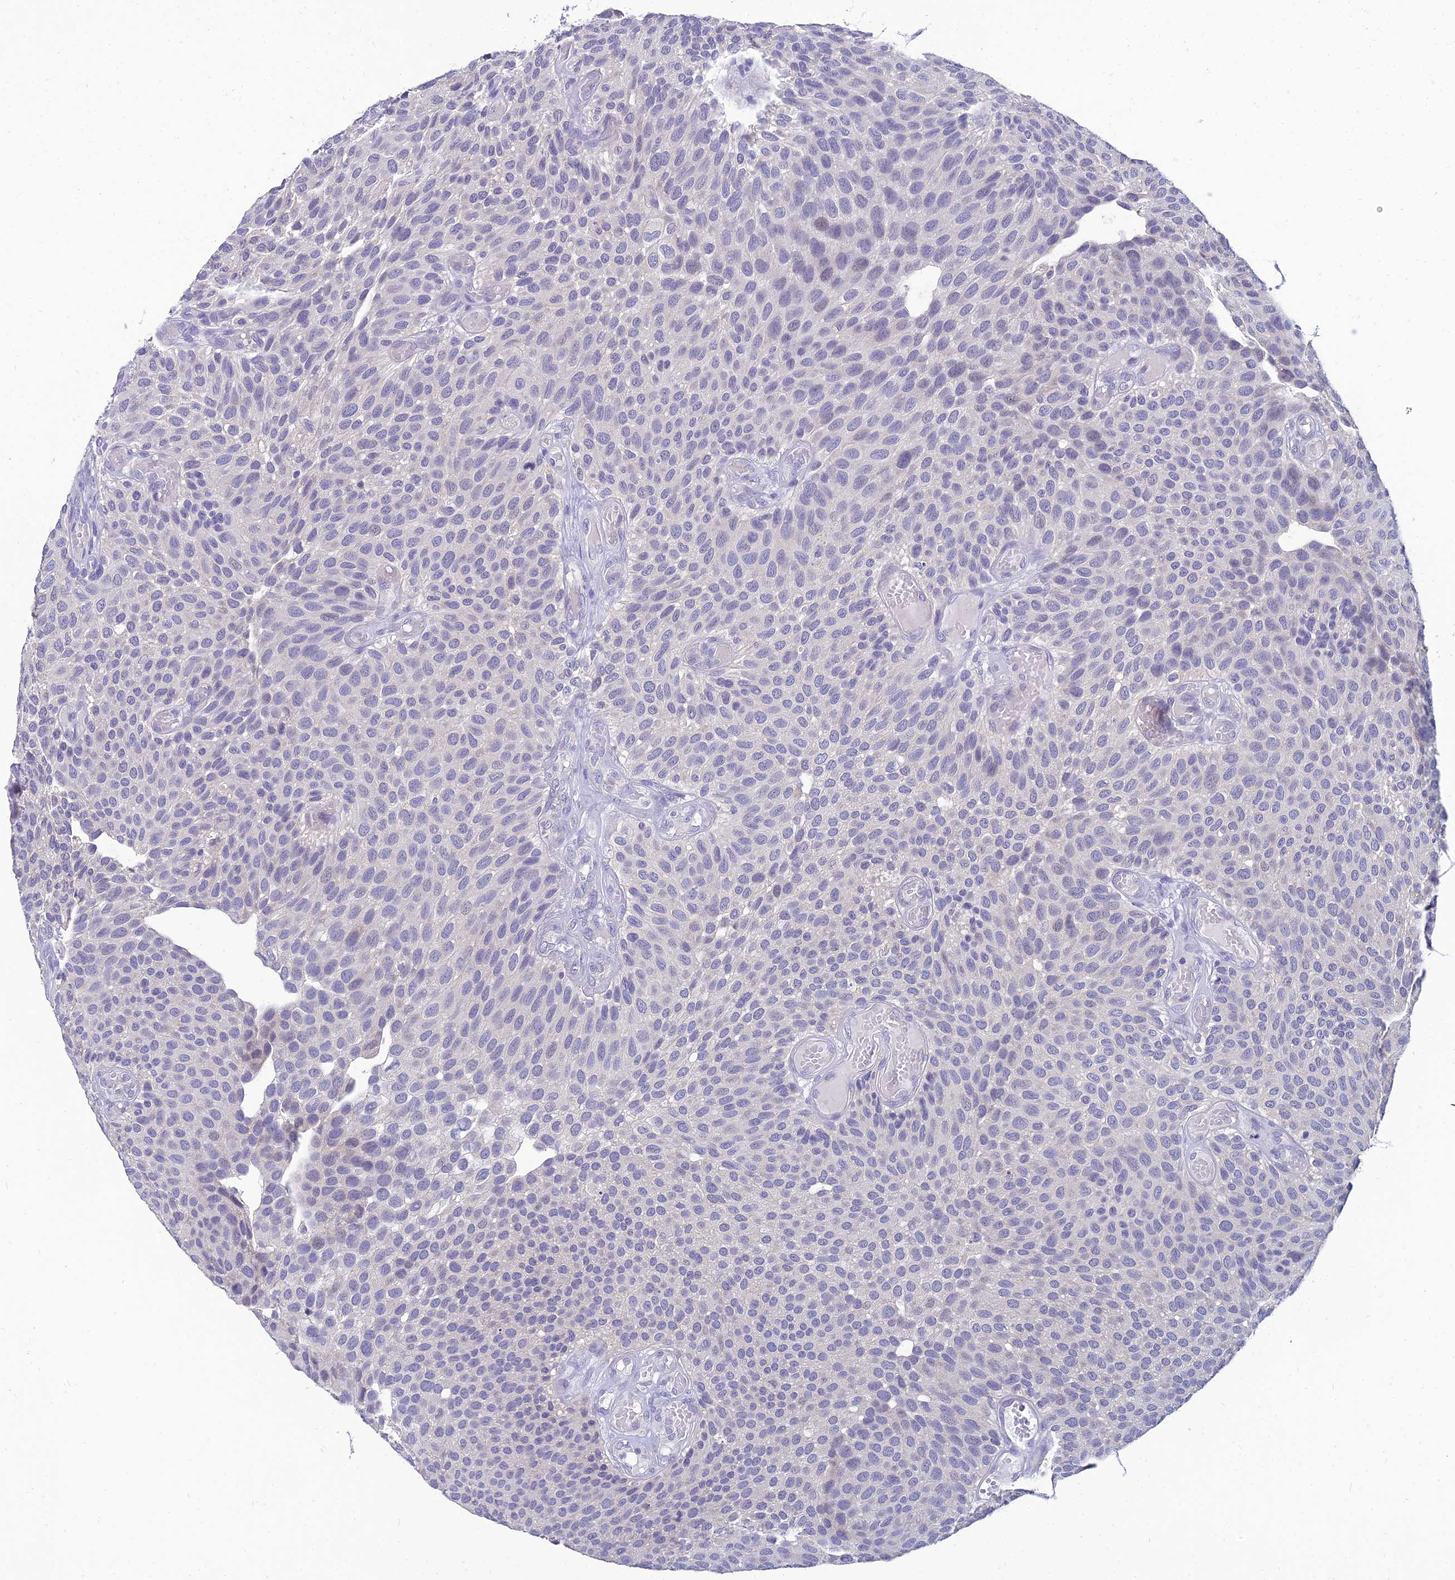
{"staining": {"intensity": "negative", "quantity": "none", "location": "none"}, "tissue": "urothelial cancer", "cell_type": "Tumor cells", "image_type": "cancer", "snomed": [{"axis": "morphology", "description": "Urothelial carcinoma, Low grade"}, {"axis": "topography", "description": "Urinary bladder"}], "caption": "Immunohistochemistry histopathology image of human urothelial cancer stained for a protein (brown), which exhibits no positivity in tumor cells.", "gene": "NPY", "patient": {"sex": "male", "age": 89}}